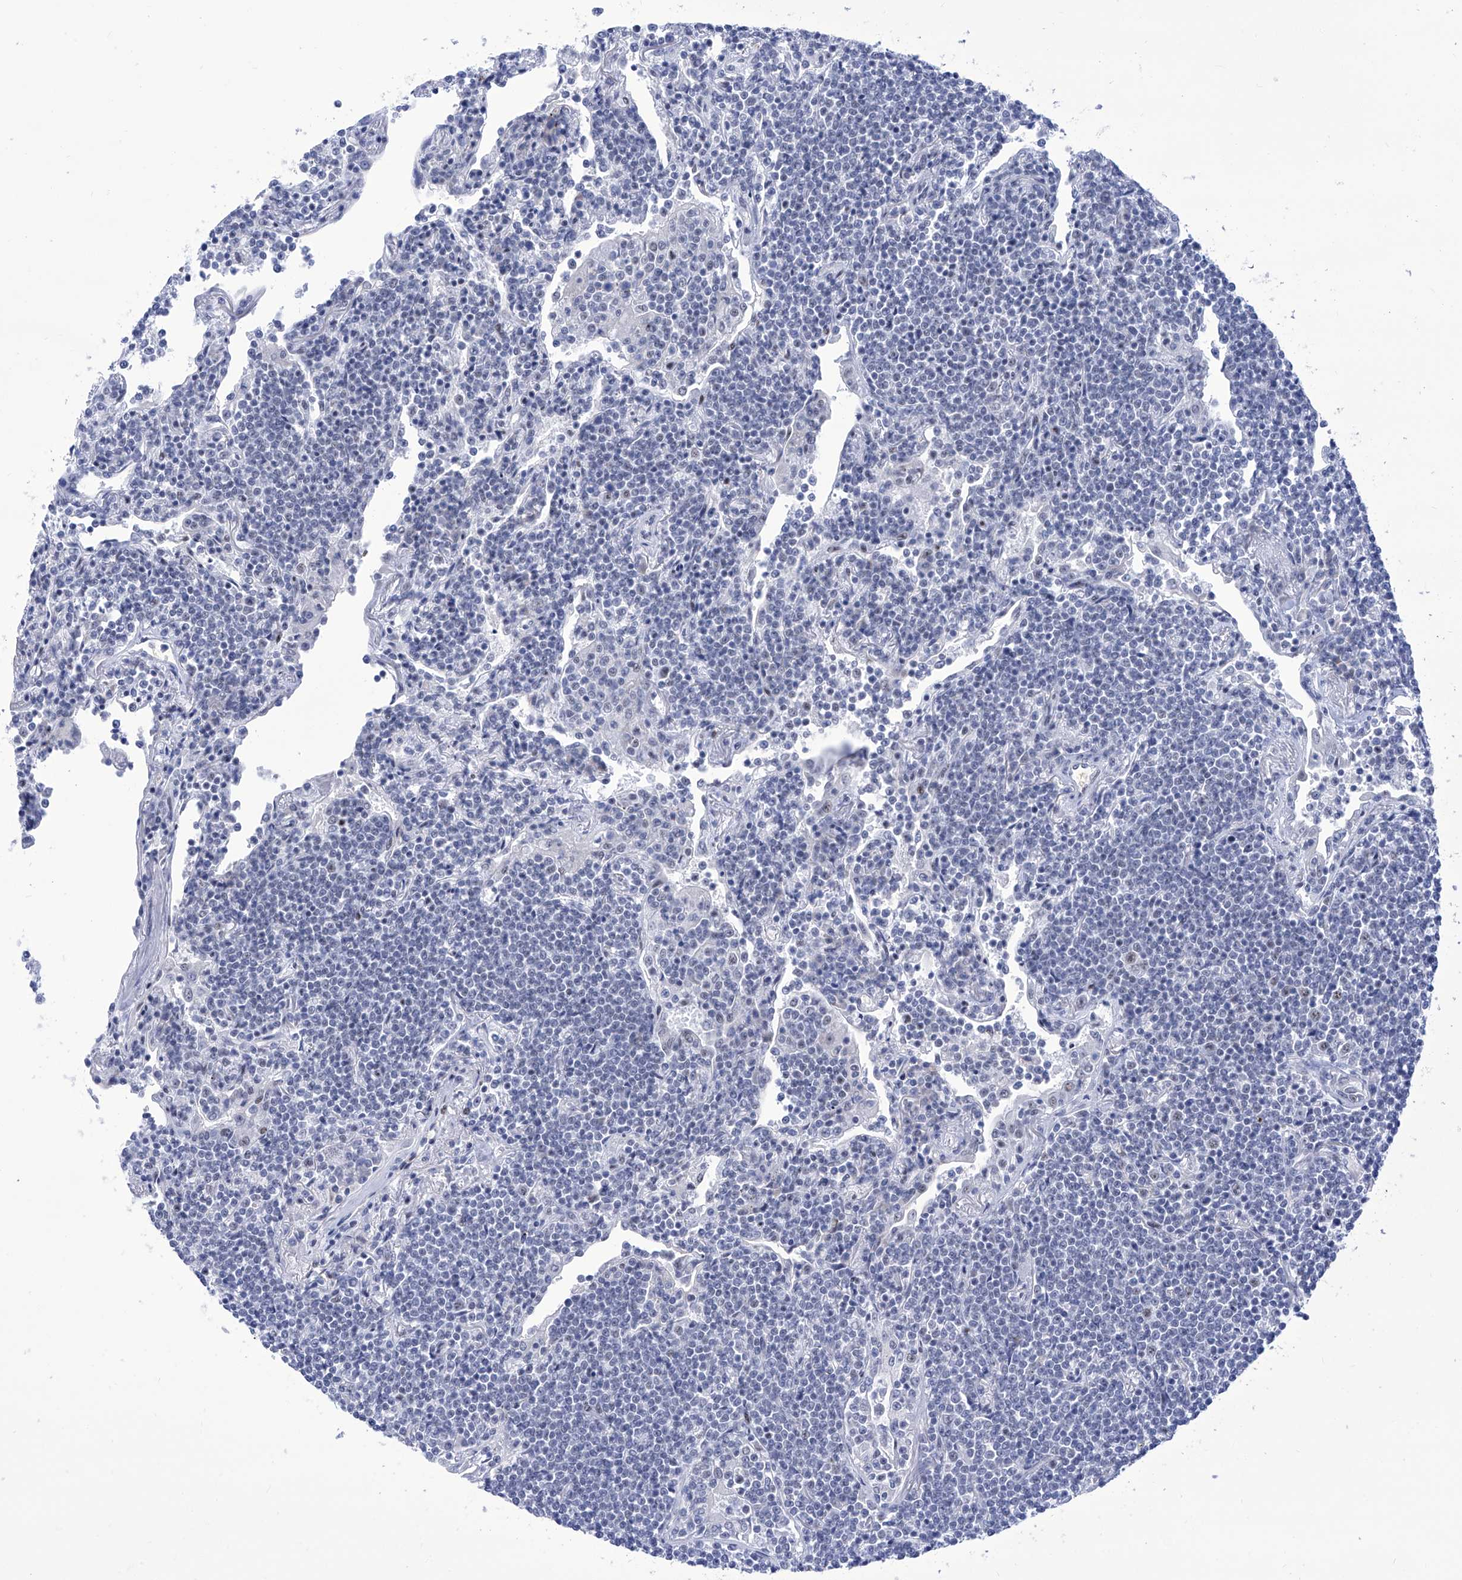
{"staining": {"intensity": "negative", "quantity": "none", "location": "none"}, "tissue": "lymphoma", "cell_type": "Tumor cells", "image_type": "cancer", "snomed": [{"axis": "morphology", "description": "Malignant lymphoma, non-Hodgkin's type, Low grade"}, {"axis": "topography", "description": "Lung"}], "caption": "The IHC histopathology image has no significant expression in tumor cells of low-grade malignant lymphoma, non-Hodgkin's type tissue.", "gene": "SART1", "patient": {"sex": "female", "age": 71}}